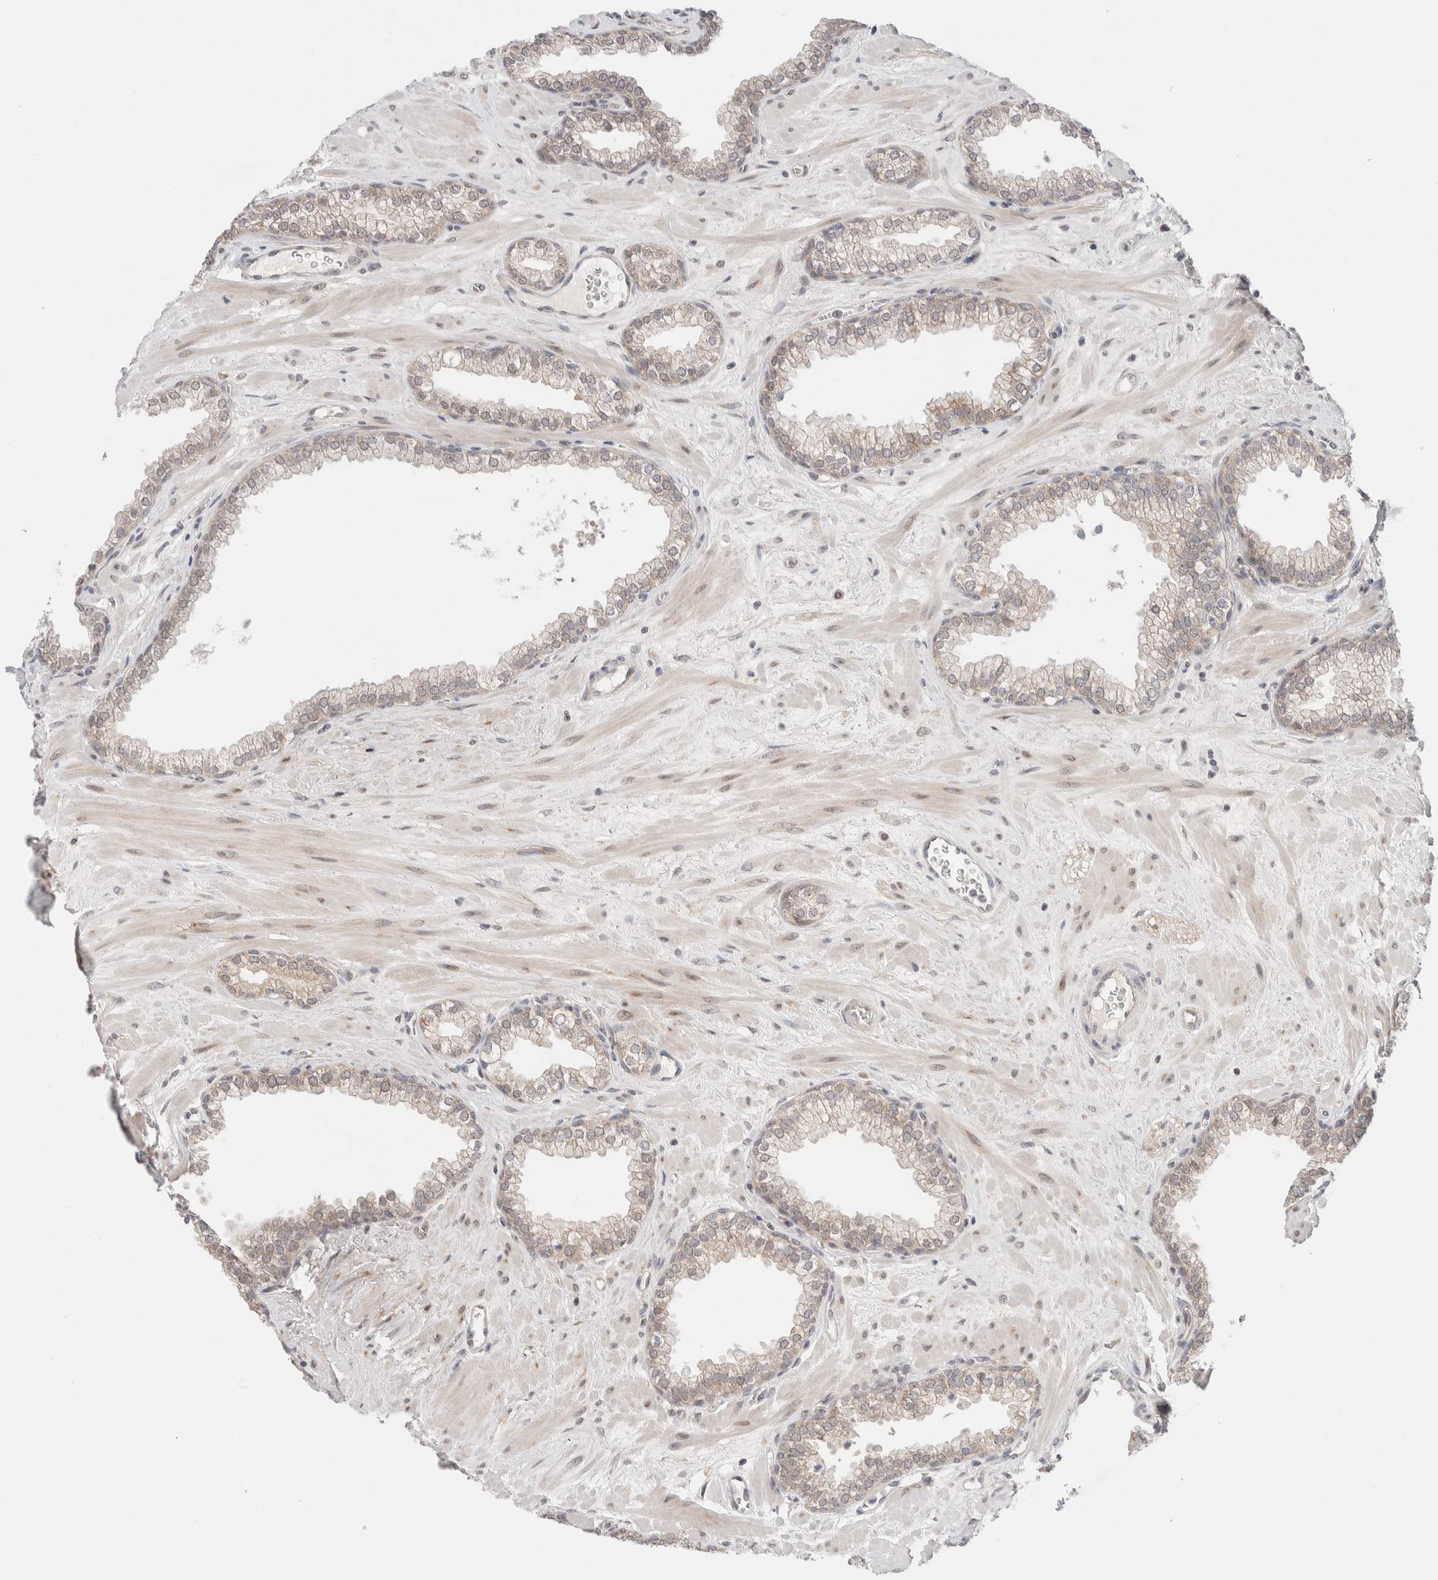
{"staining": {"intensity": "weak", "quantity": "25%-75%", "location": "cytoplasmic/membranous"}, "tissue": "prostate", "cell_type": "Glandular cells", "image_type": "normal", "snomed": [{"axis": "morphology", "description": "Normal tissue, NOS"}, {"axis": "morphology", "description": "Urothelial carcinoma, Low grade"}, {"axis": "topography", "description": "Urinary bladder"}, {"axis": "topography", "description": "Prostate"}], "caption": "Immunohistochemistry (IHC) staining of unremarkable prostate, which demonstrates low levels of weak cytoplasmic/membranous staining in about 25%-75% of glandular cells indicating weak cytoplasmic/membranous protein staining. The staining was performed using DAB (3,3'-diaminobenzidine) (brown) for protein detection and nuclei were counterstained in hematoxylin (blue).", "gene": "ERI3", "patient": {"sex": "male", "age": 60}}